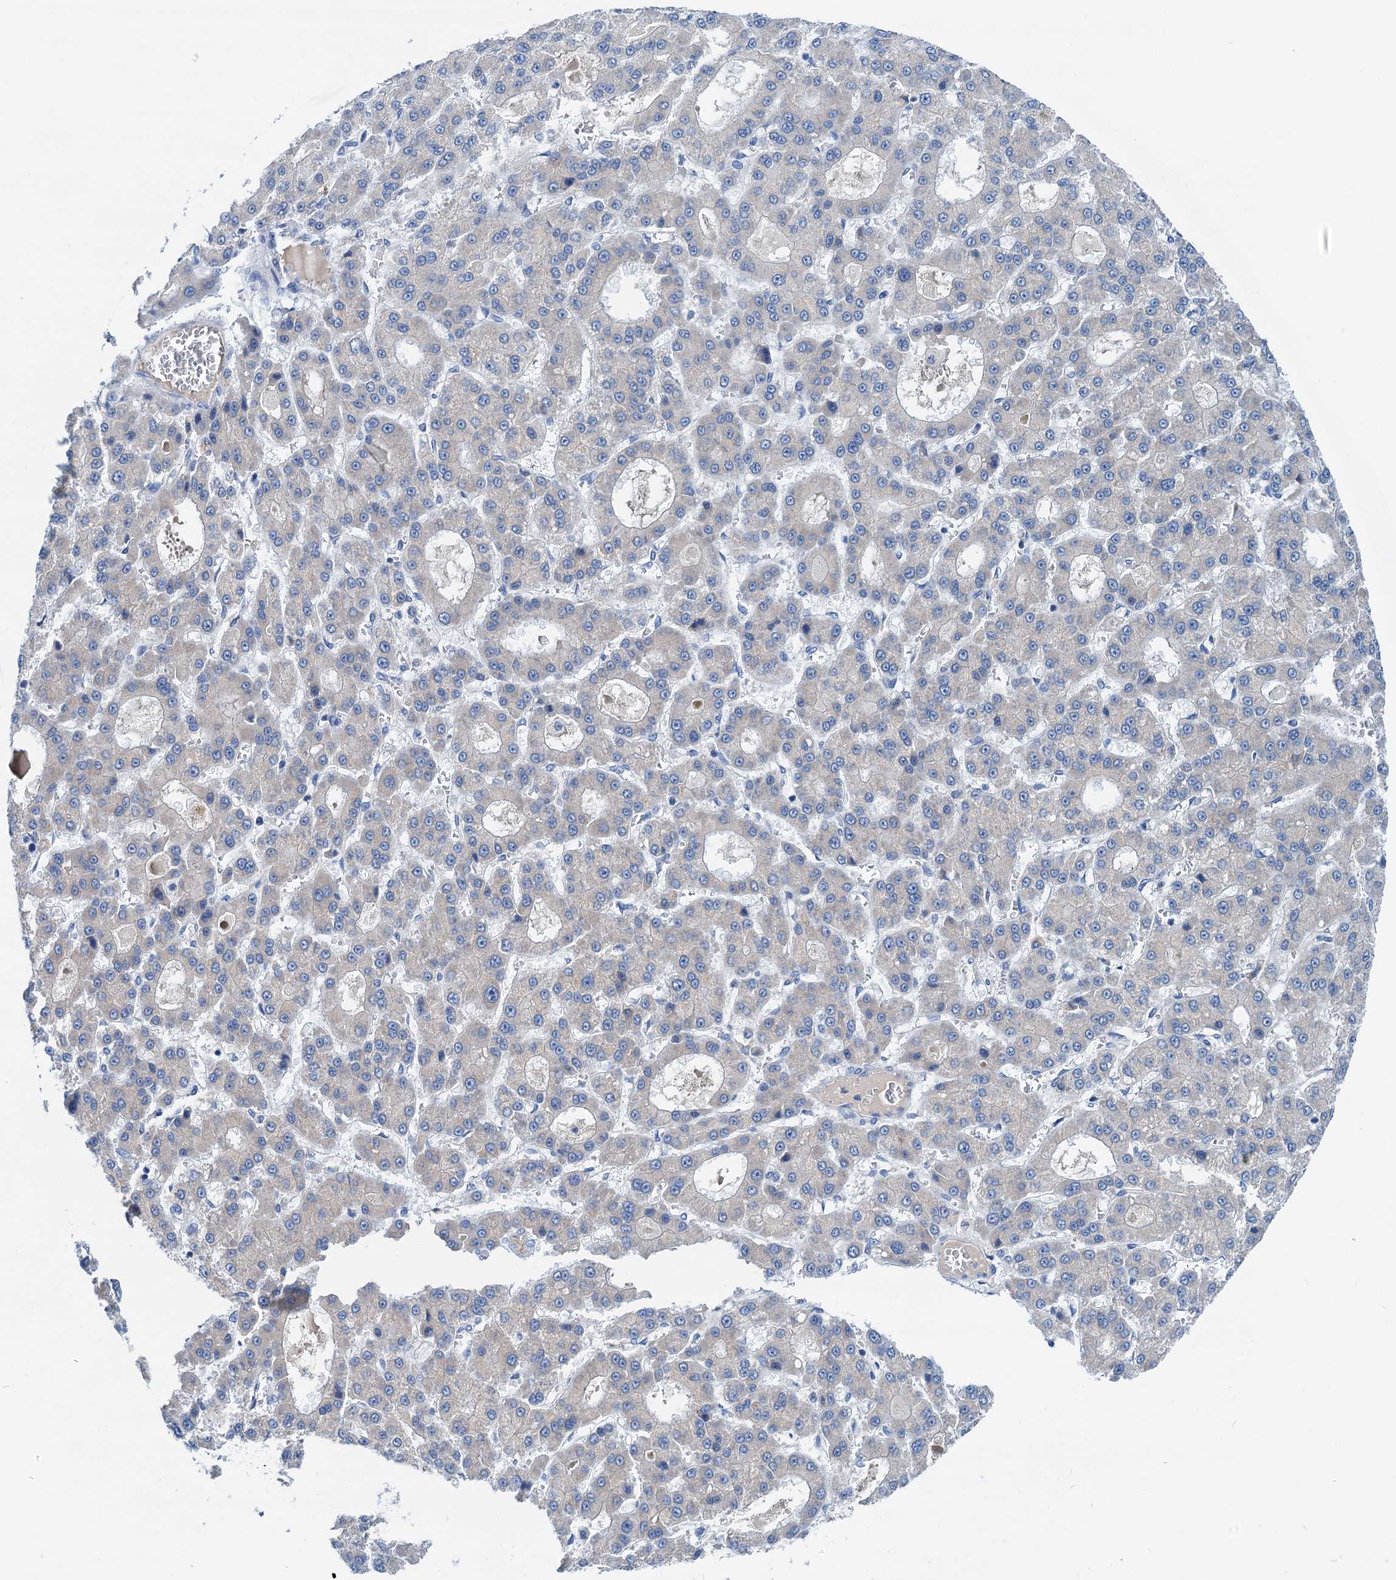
{"staining": {"intensity": "negative", "quantity": "none", "location": "none"}, "tissue": "liver cancer", "cell_type": "Tumor cells", "image_type": "cancer", "snomed": [{"axis": "morphology", "description": "Carcinoma, Hepatocellular, NOS"}, {"axis": "topography", "description": "Liver"}], "caption": "DAB (3,3'-diaminobenzidine) immunohistochemical staining of human liver hepatocellular carcinoma shows no significant staining in tumor cells.", "gene": "KNDC1", "patient": {"sex": "male", "age": 70}}